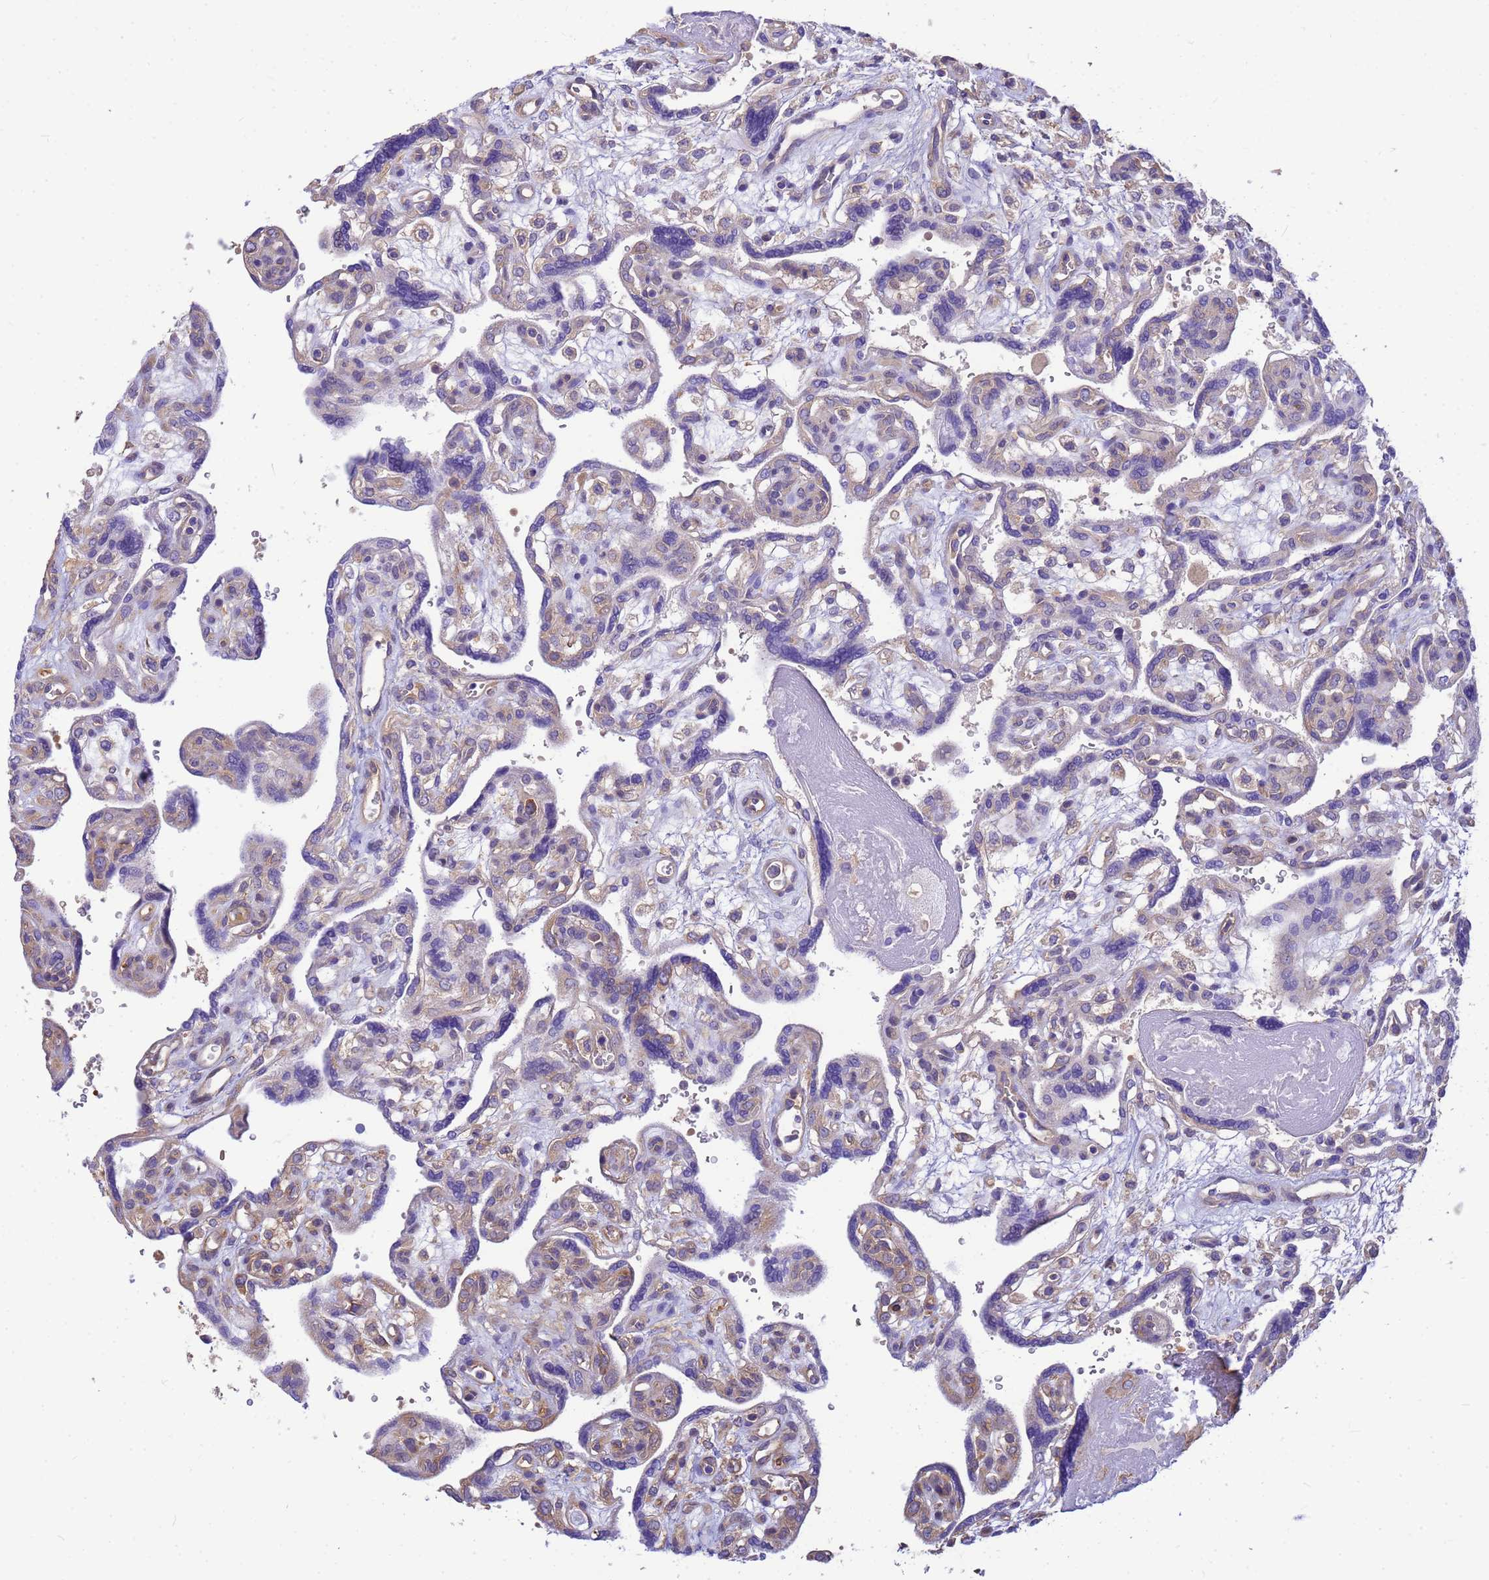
{"staining": {"intensity": "weak", "quantity": "<25%", "location": "cytoplasmic/membranous"}, "tissue": "placenta", "cell_type": "Decidual cells", "image_type": "normal", "snomed": [{"axis": "morphology", "description": "Normal tissue, NOS"}, {"axis": "topography", "description": "Placenta"}], "caption": "Immunohistochemical staining of unremarkable placenta displays no significant staining in decidual cells. Brightfield microscopy of immunohistochemistry (IHC) stained with DAB (3,3'-diaminobenzidine) (brown) and hematoxylin (blue), captured at high magnification.", "gene": "ENSG00000198211", "patient": {"sex": "female", "age": 39}}